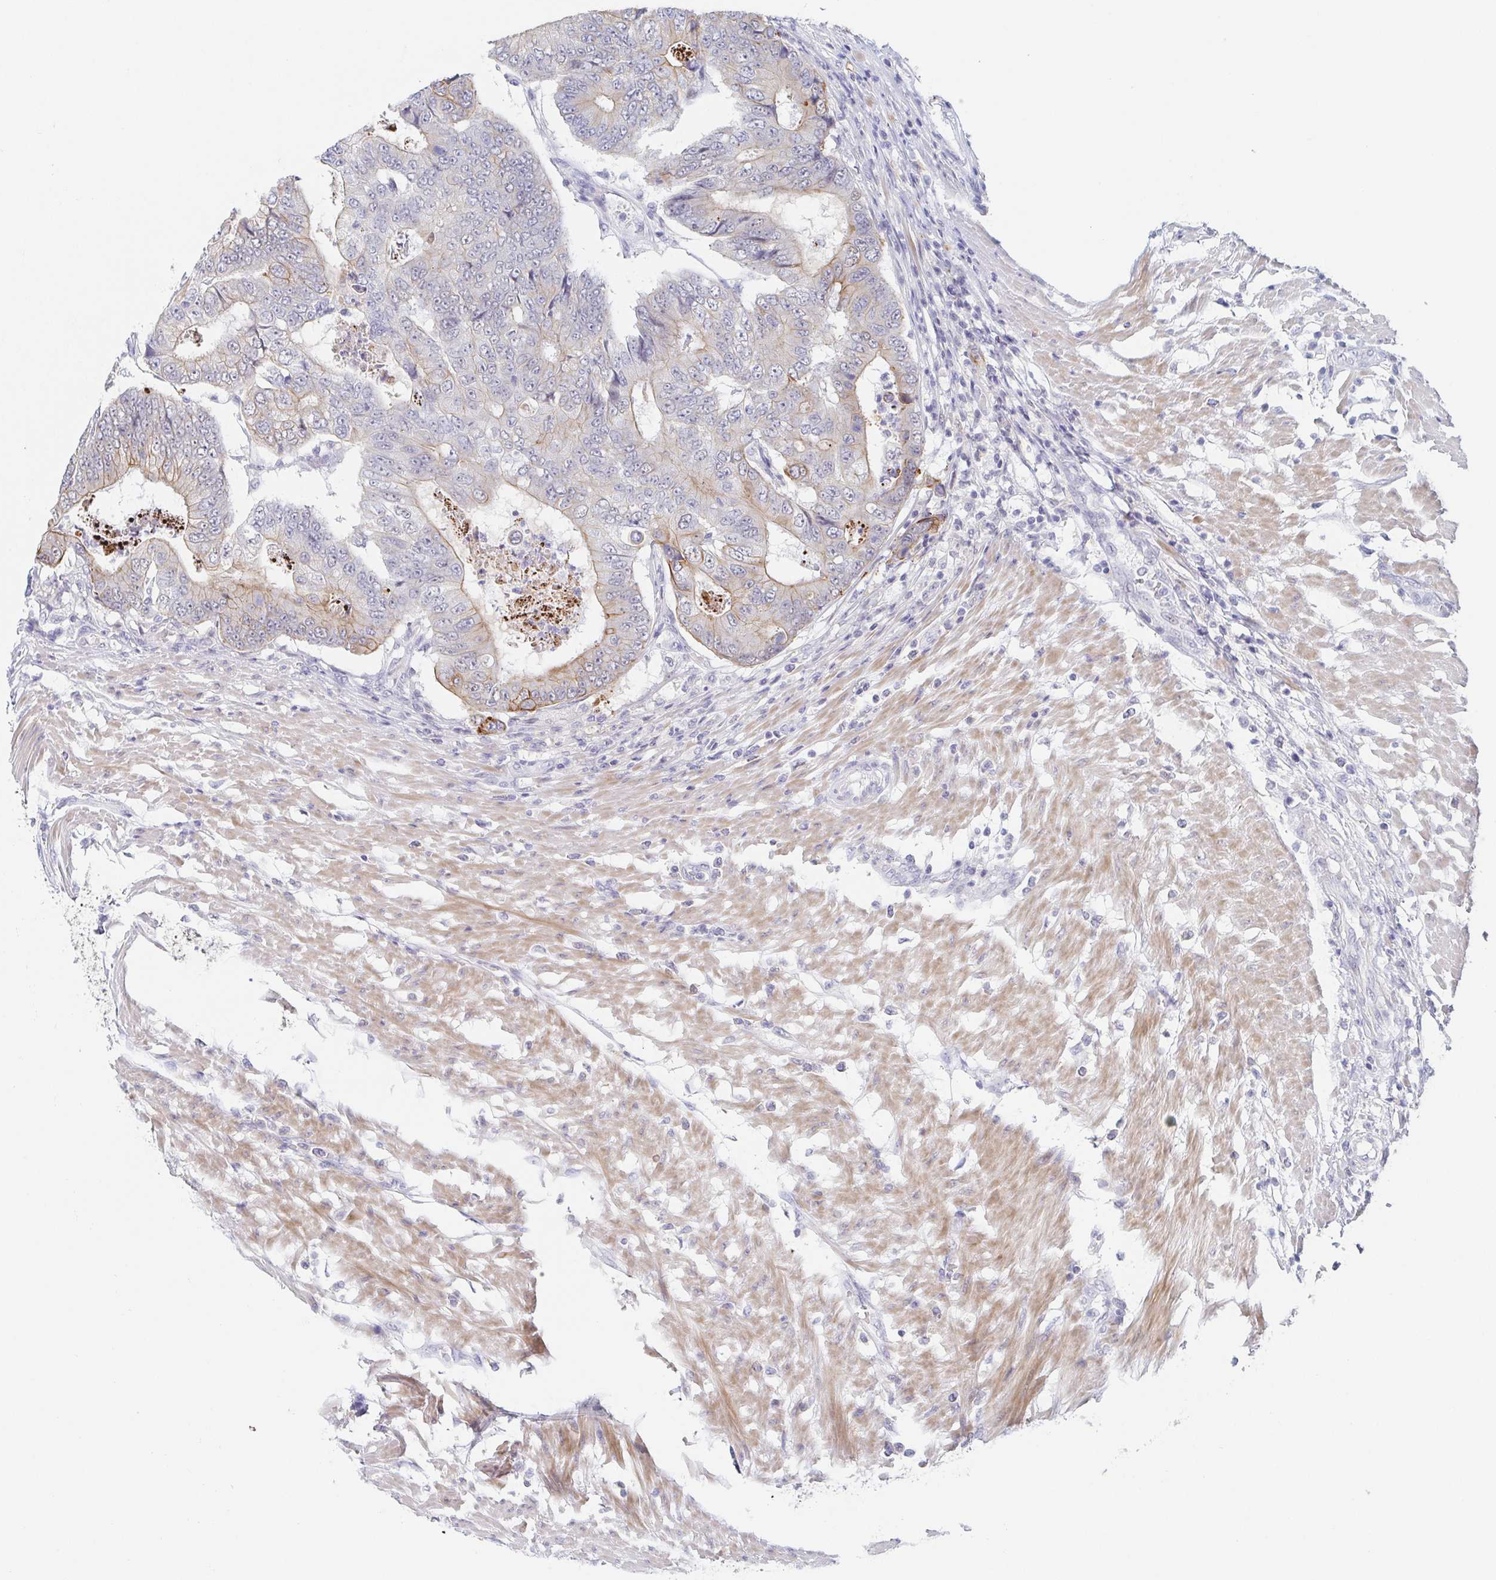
{"staining": {"intensity": "weak", "quantity": "<25%", "location": "cytoplasmic/membranous"}, "tissue": "colorectal cancer", "cell_type": "Tumor cells", "image_type": "cancer", "snomed": [{"axis": "morphology", "description": "Adenocarcinoma, NOS"}, {"axis": "topography", "description": "Colon"}], "caption": "Tumor cells show no significant expression in colorectal cancer.", "gene": "RHOV", "patient": {"sex": "female", "age": 48}}